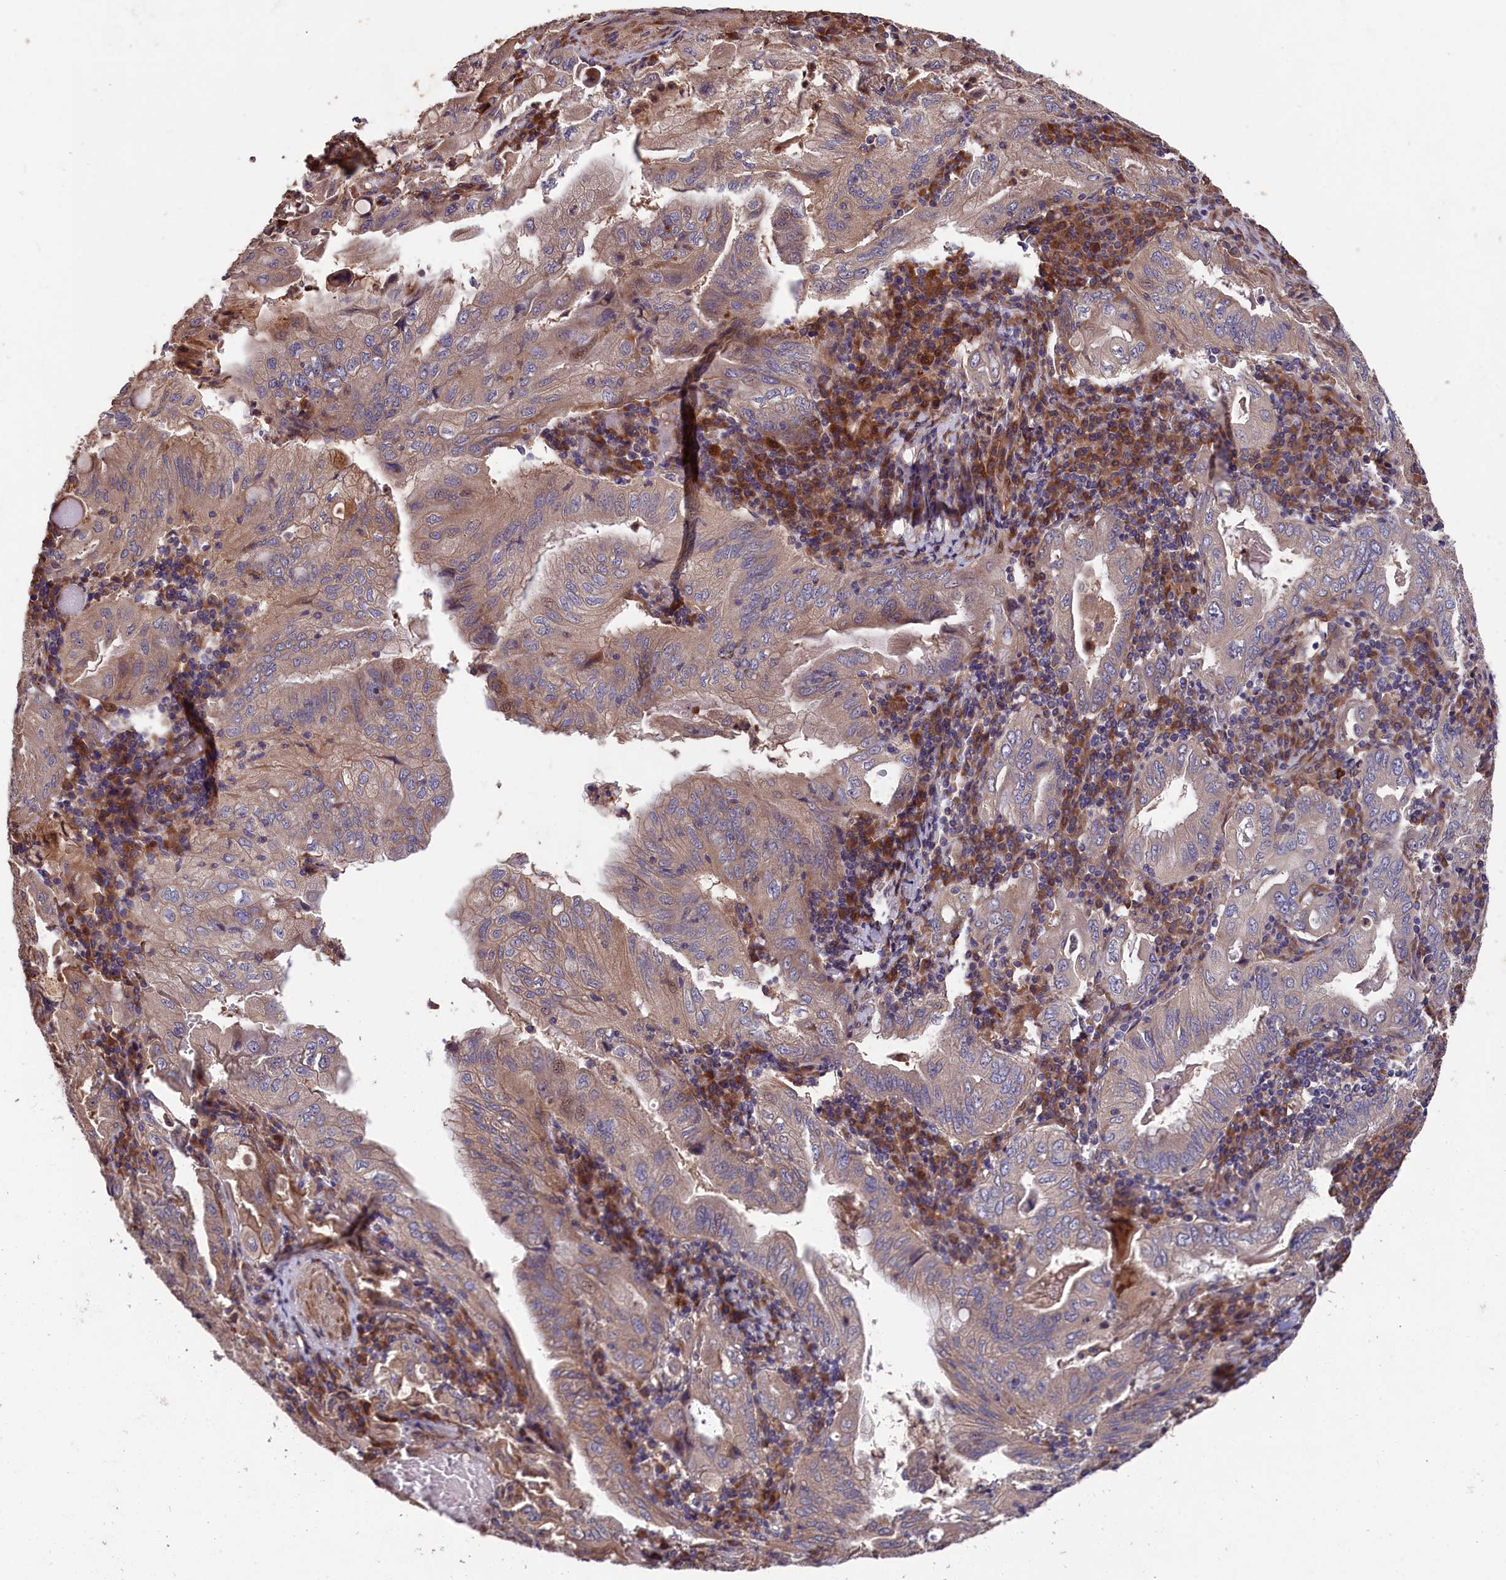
{"staining": {"intensity": "weak", "quantity": "<25%", "location": "cytoplasmic/membranous"}, "tissue": "stomach cancer", "cell_type": "Tumor cells", "image_type": "cancer", "snomed": [{"axis": "morphology", "description": "Normal tissue, NOS"}, {"axis": "morphology", "description": "Adenocarcinoma, NOS"}, {"axis": "topography", "description": "Esophagus"}, {"axis": "topography", "description": "Stomach, upper"}, {"axis": "topography", "description": "Peripheral nerve tissue"}], "caption": "DAB (3,3'-diaminobenzidine) immunohistochemical staining of adenocarcinoma (stomach) displays no significant expression in tumor cells.", "gene": "GREB1L", "patient": {"sex": "male", "age": 62}}